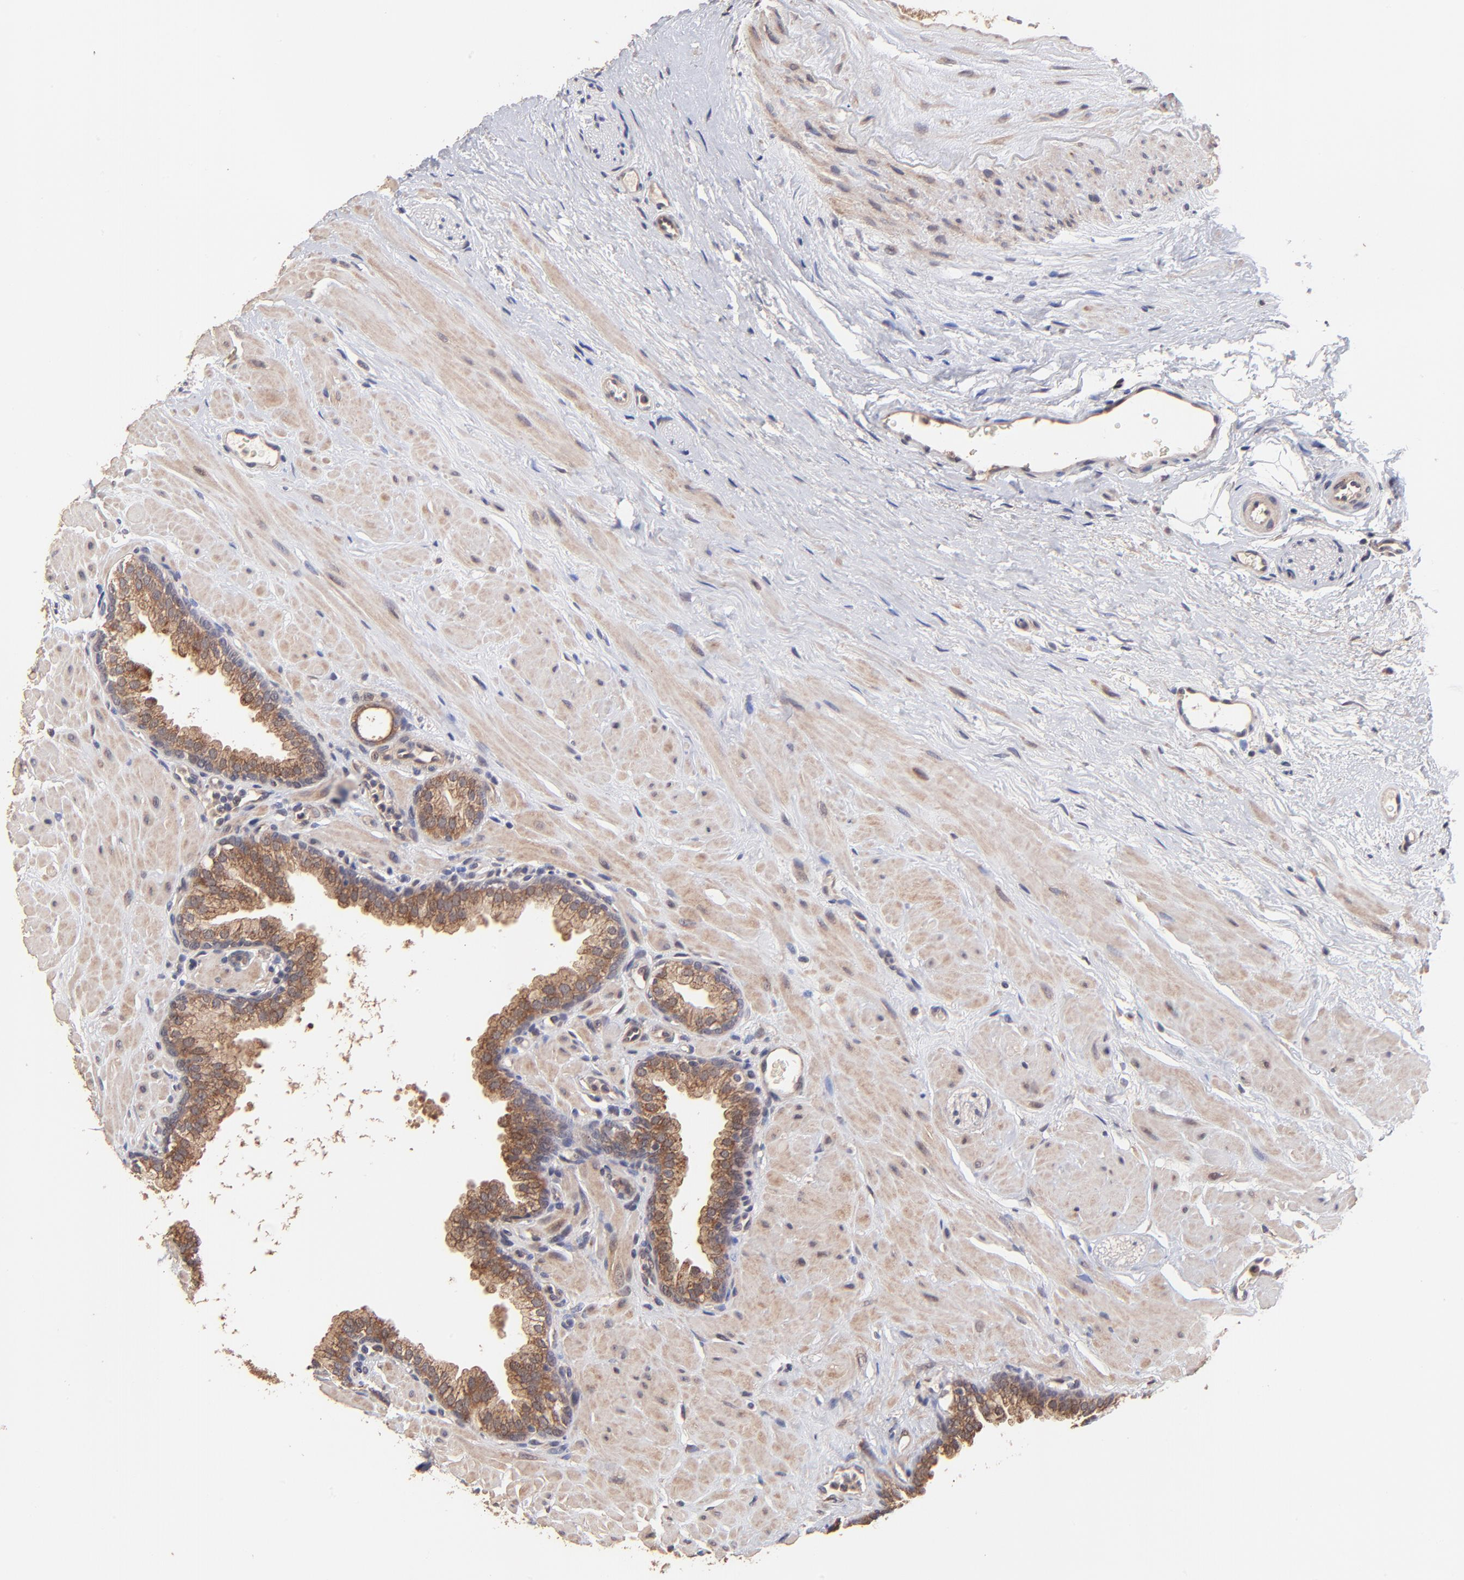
{"staining": {"intensity": "moderate", "quantity": ">75%", "location": "cytoplasmic/membranous"}, "tissue": "prostate", "cell_type": "Glandular cells", "image_type": "normal", "snomed": [{"axis": "morphology", "description": "Normal tissue, NOS"}, {"axis": "topography", "description": "Prostate"}], "caption": "Immunohistochemistry micrograph of unremarkable prostate stained for a protein (brown), which demonstrates medium levels of moderate cytoplasmic/membranous positivity in about >75% of glandular cells.", "gene": "BAIAP2L2", "patient": {"sex": "male", "age": 60}}